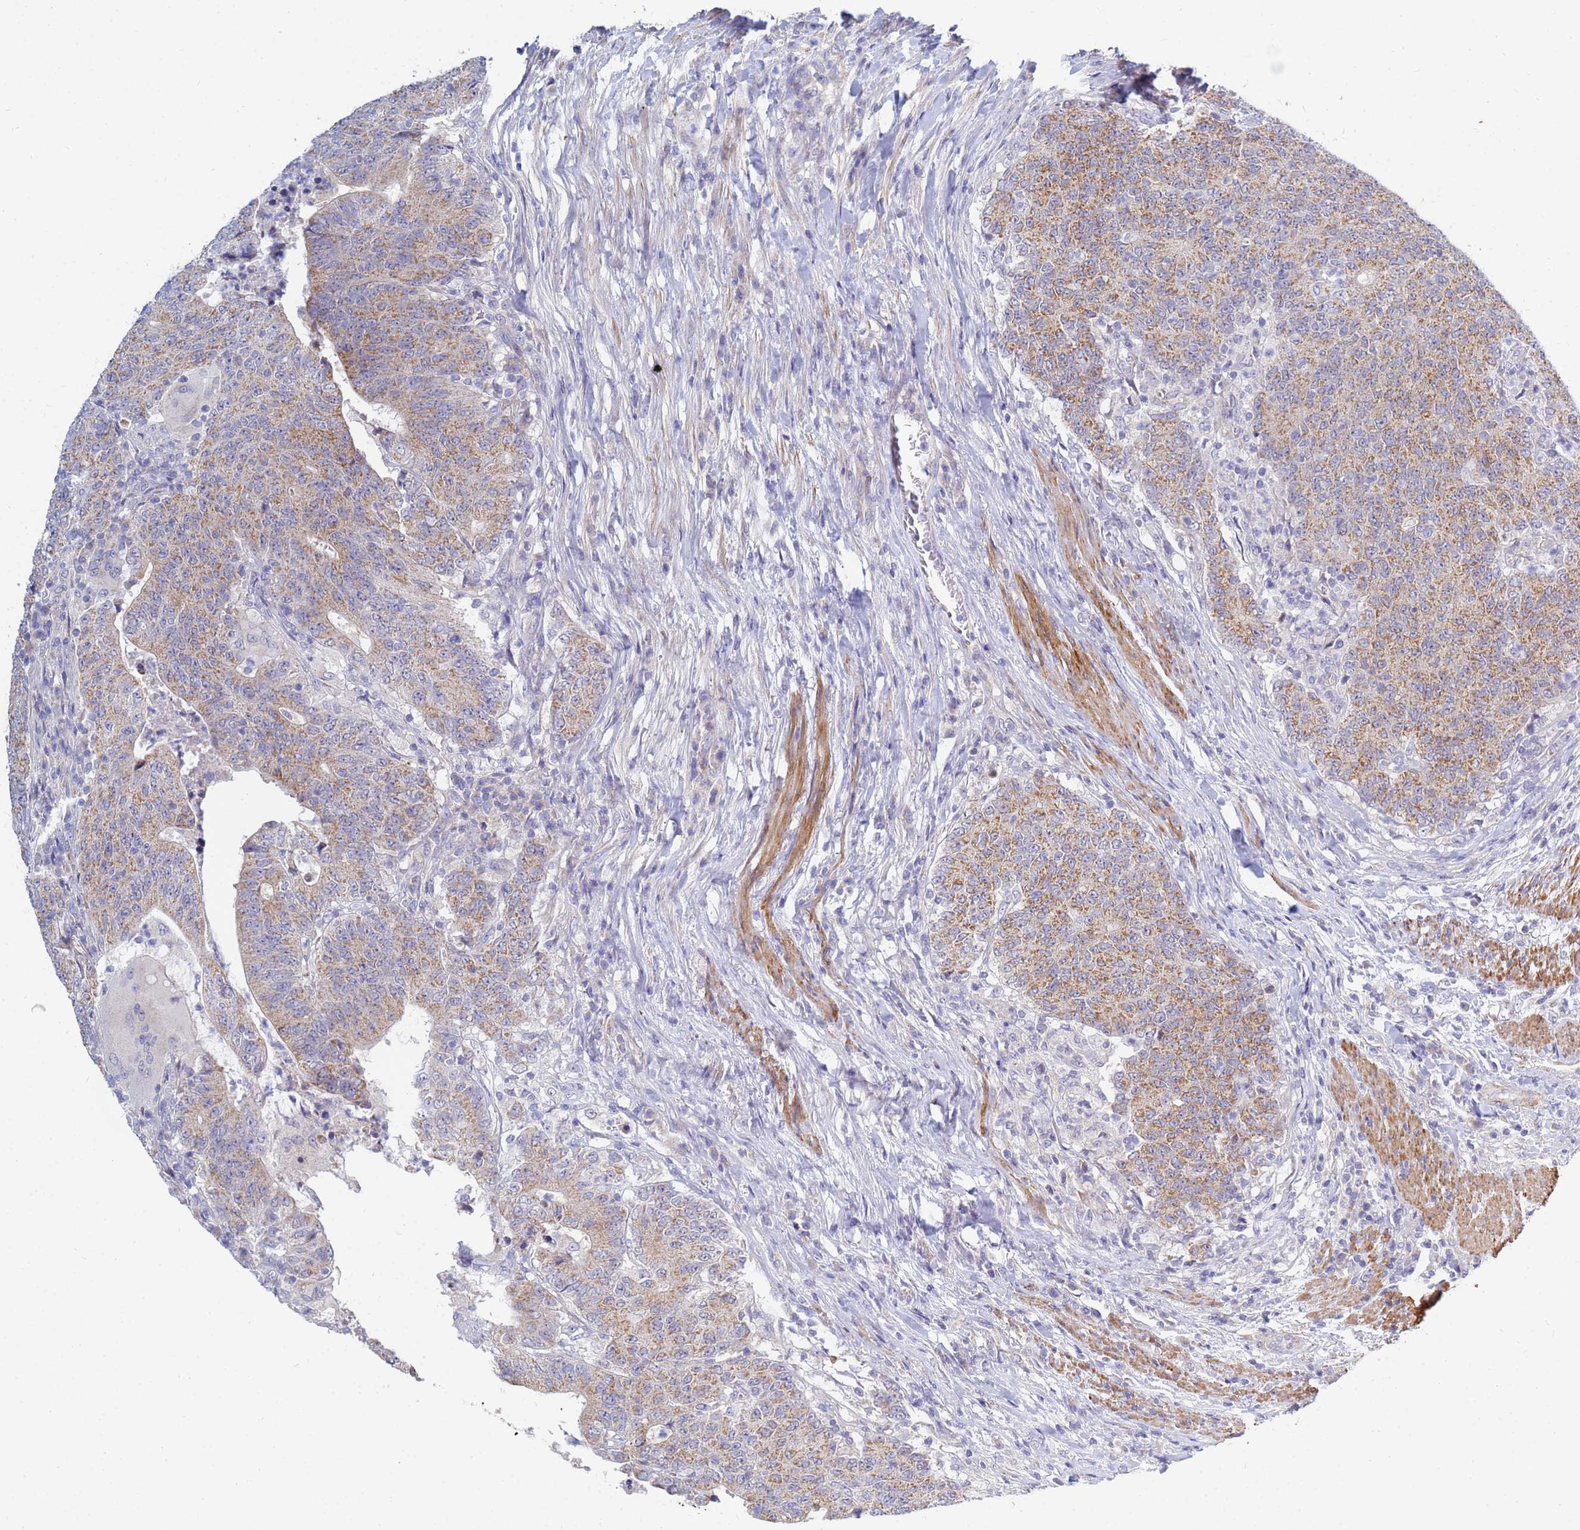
{"staining": {"intensity": "moderate", "quantity": ">75%", "location": "cytoplasmic/membranous"}, "tissue": "colorectal cancer", "cell_type": "Tumor cells", "image_type": "cancer", "snomed": [{"axis": "morphology", "description": "Adenocarcinoma, NOS"}, {"axis": "topography", "description": "Colon"}], "caption": "A high-resolution image shows IHC staining of colorectal adenocarcinoma, which reveals moderate cytoplasmic/membranous positivity in about >75% of tumor cells. Ihc stains the protein in brown and the nuclei are stained blue.", "gene": "SDR39U1", "patient": {"sex": "female", "age": 75}}